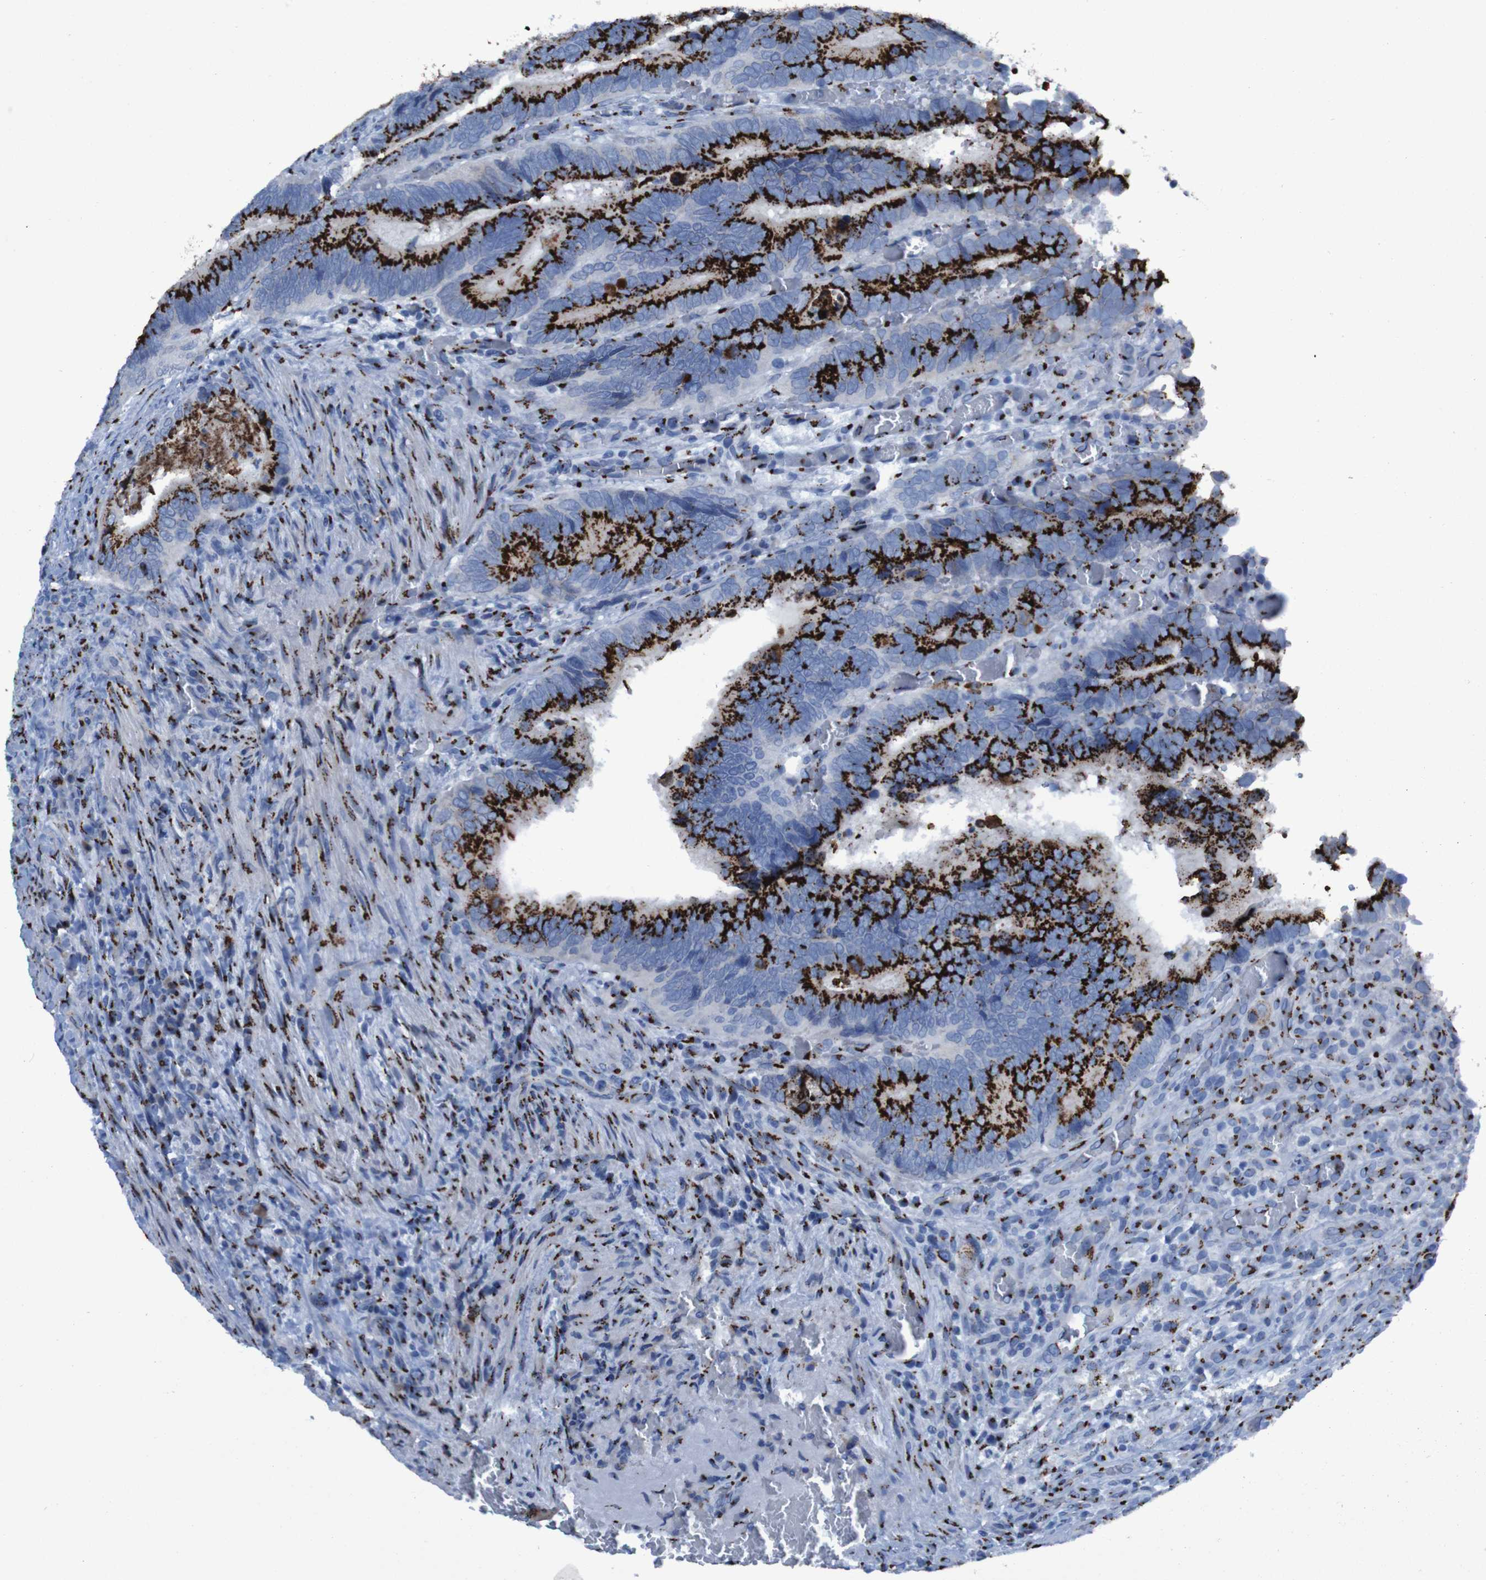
{"staining": {"intensity": "strong", "quantity": ">75%", "location": "cytoplasmic/membranous"}, "tissue": "colorectal cancer", "cell_type": "Tumor cells", "image_type": "cancer", "snomed": [{"axis": "morphology", "description": "Adenocarcinoma, NOS"}, {"axis": "topography", "description": "Colon"}], "caption": "Strong cytoplasmic/membranous staining for a protein is present in about >75% of tumor cells of adenocarcinoma (colorectal) using IHC.", "gene": "GOLM1", "patient": {"sex": "male", "age": 72}}